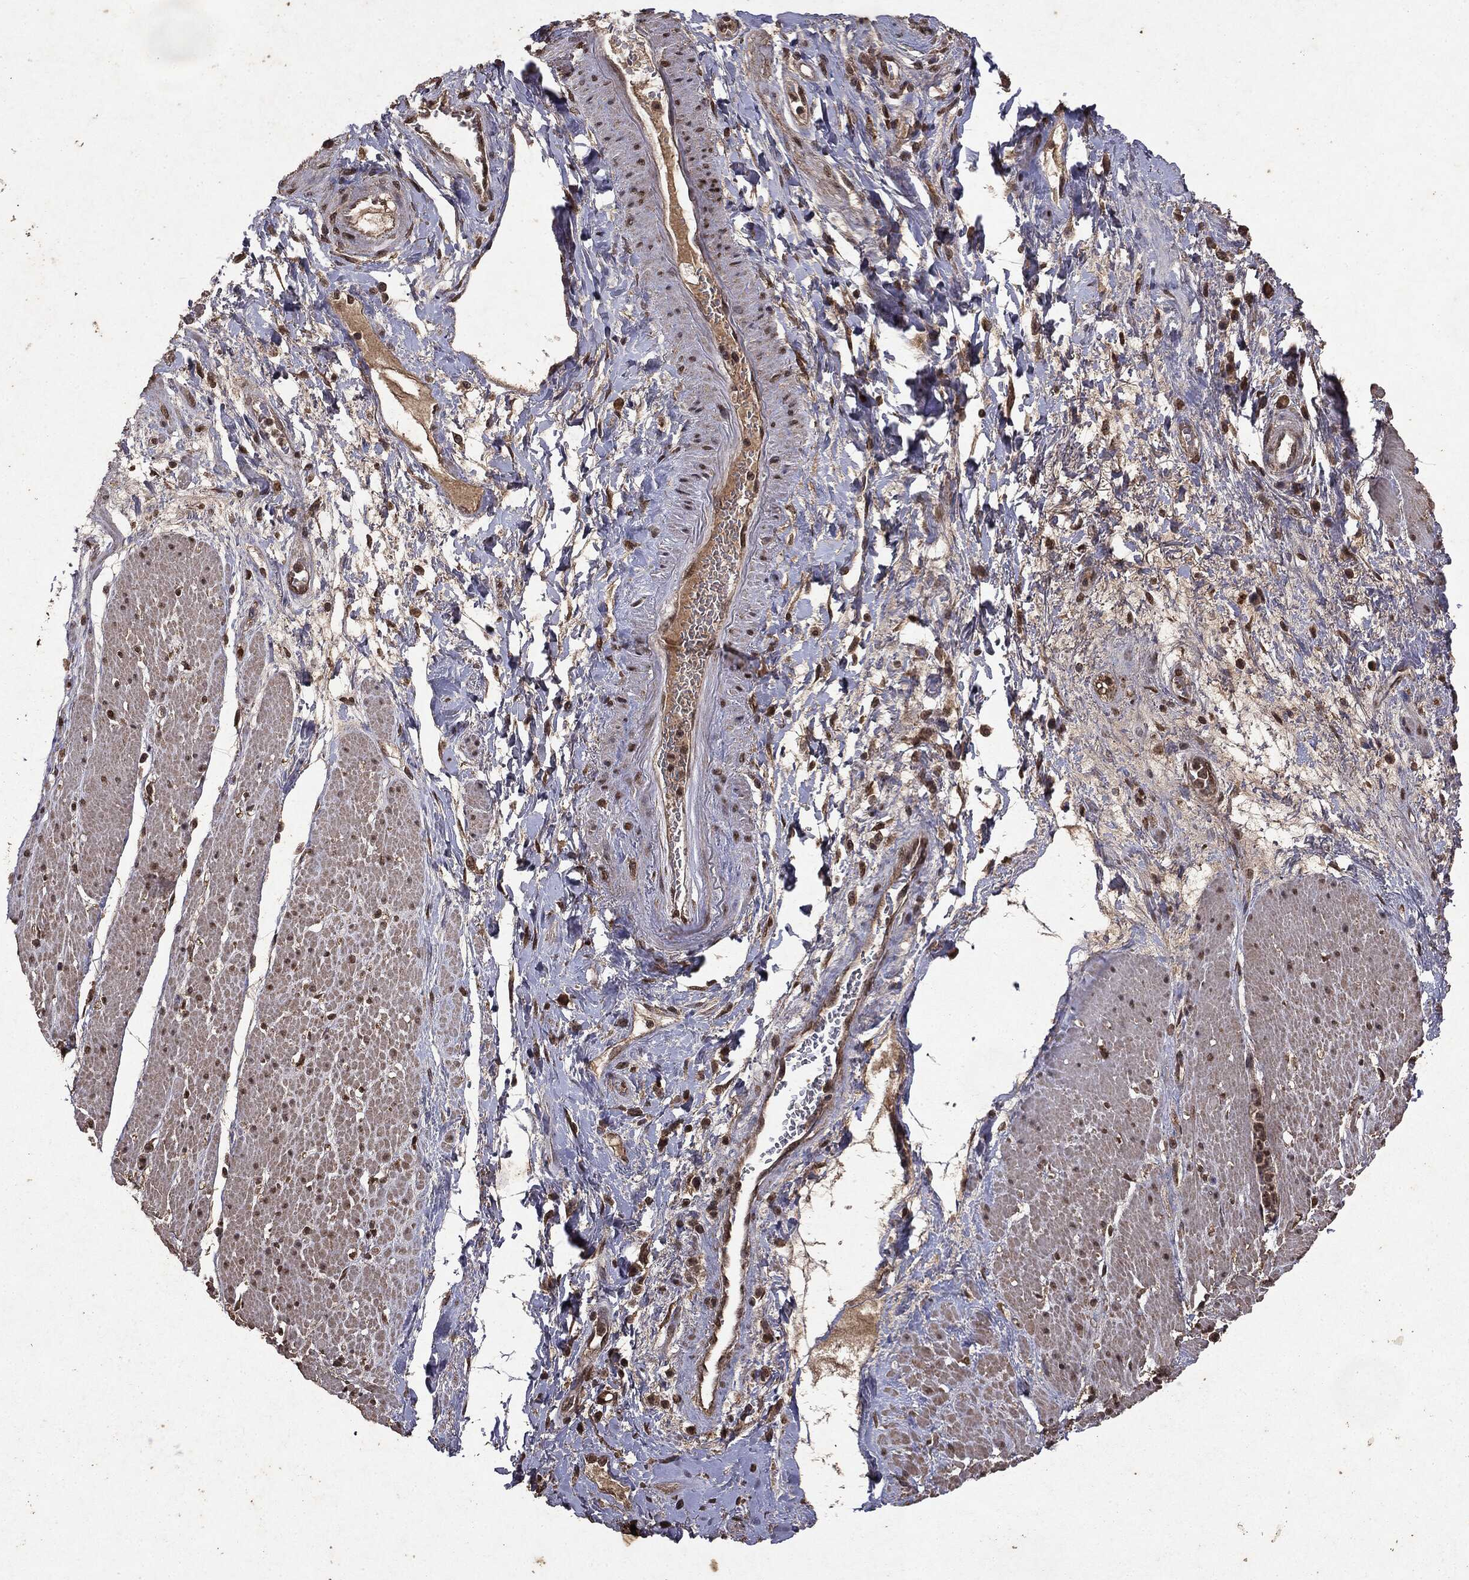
{"staining": {"intensity": "moderate", "quantity": ">75%", "location": "nuclear"}, "tissue": "smooth muscle", "cell_type": "Smooth muscle cells", "image_type": "normal", "snomed": [{"axis": "morphology", "description": "Normal tissue, NOS"}, {"axis": "topography", "description": "Soft tissue"}, {"axis": "topography", "description": "Smooth muscle"}], "caption": "Protein analysis of benign smooth muscle exhibits moderate nuclear staining in about >75% of smooth muscle cells. (IHC, brightfield microscopy, high magnification).", "gene": "PEBP1", "patient": {"sex": "male", "age": 72}}